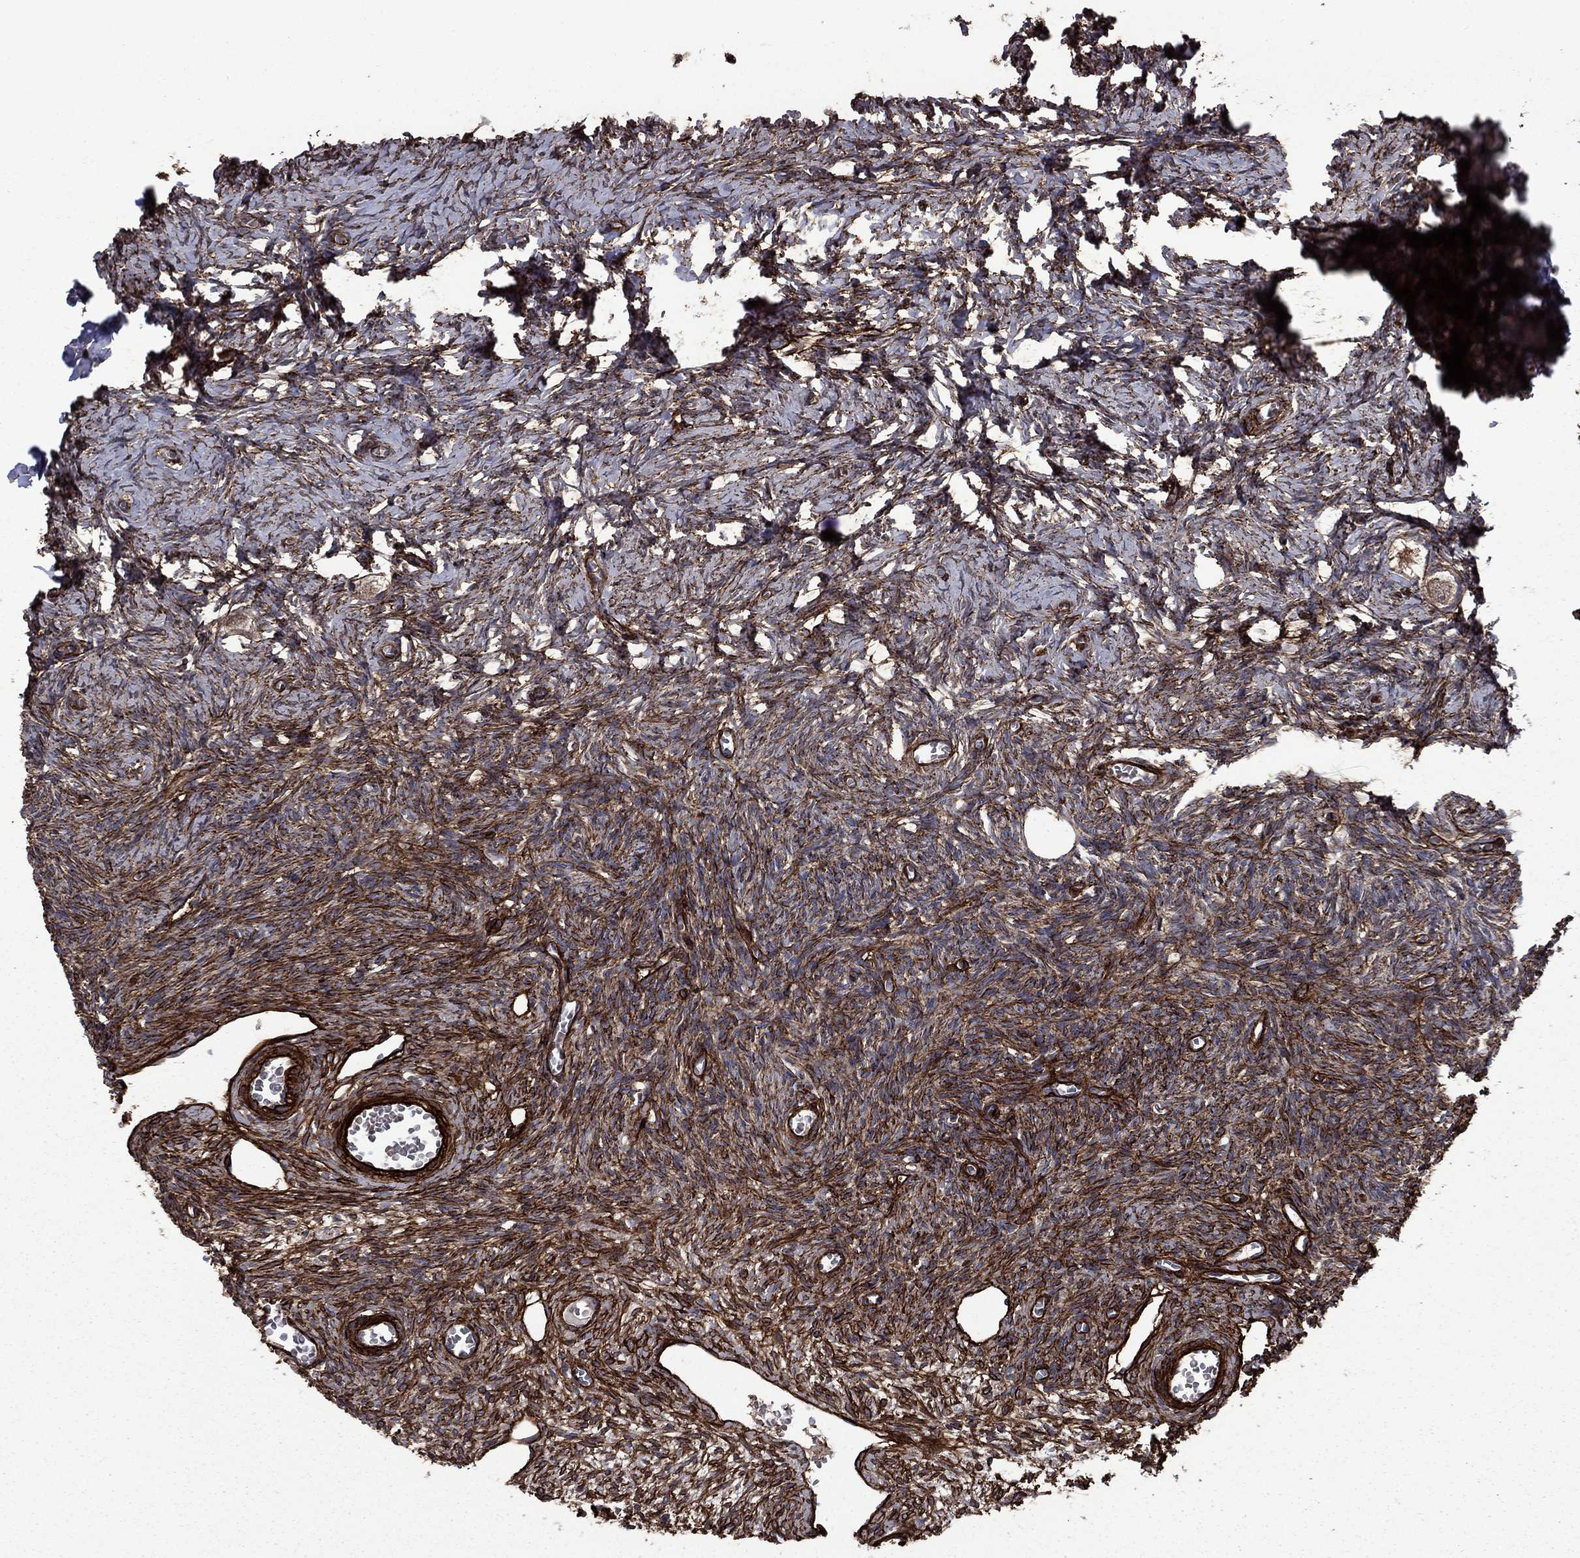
{"staining": {"intensity": "weak", "quantity": "25%-75%", "location": "cytoplasmic/membranous"}, "tissue": "ovary", "cell_type": "Follicle cells", "image_type": "normal", "snomed": [{"axis": "morphology", "description": "Normal tissue, NOS"}, {"axis": "topography", "description": "Ovary"}], "caption": "Ovary stained with a brown dye displays weak cytoplasmic/membranous positive expression in approximately 25%-75% of follicle cells.", "gene": "COL18A1", "patient": {"sex": "female", "age": 27}}